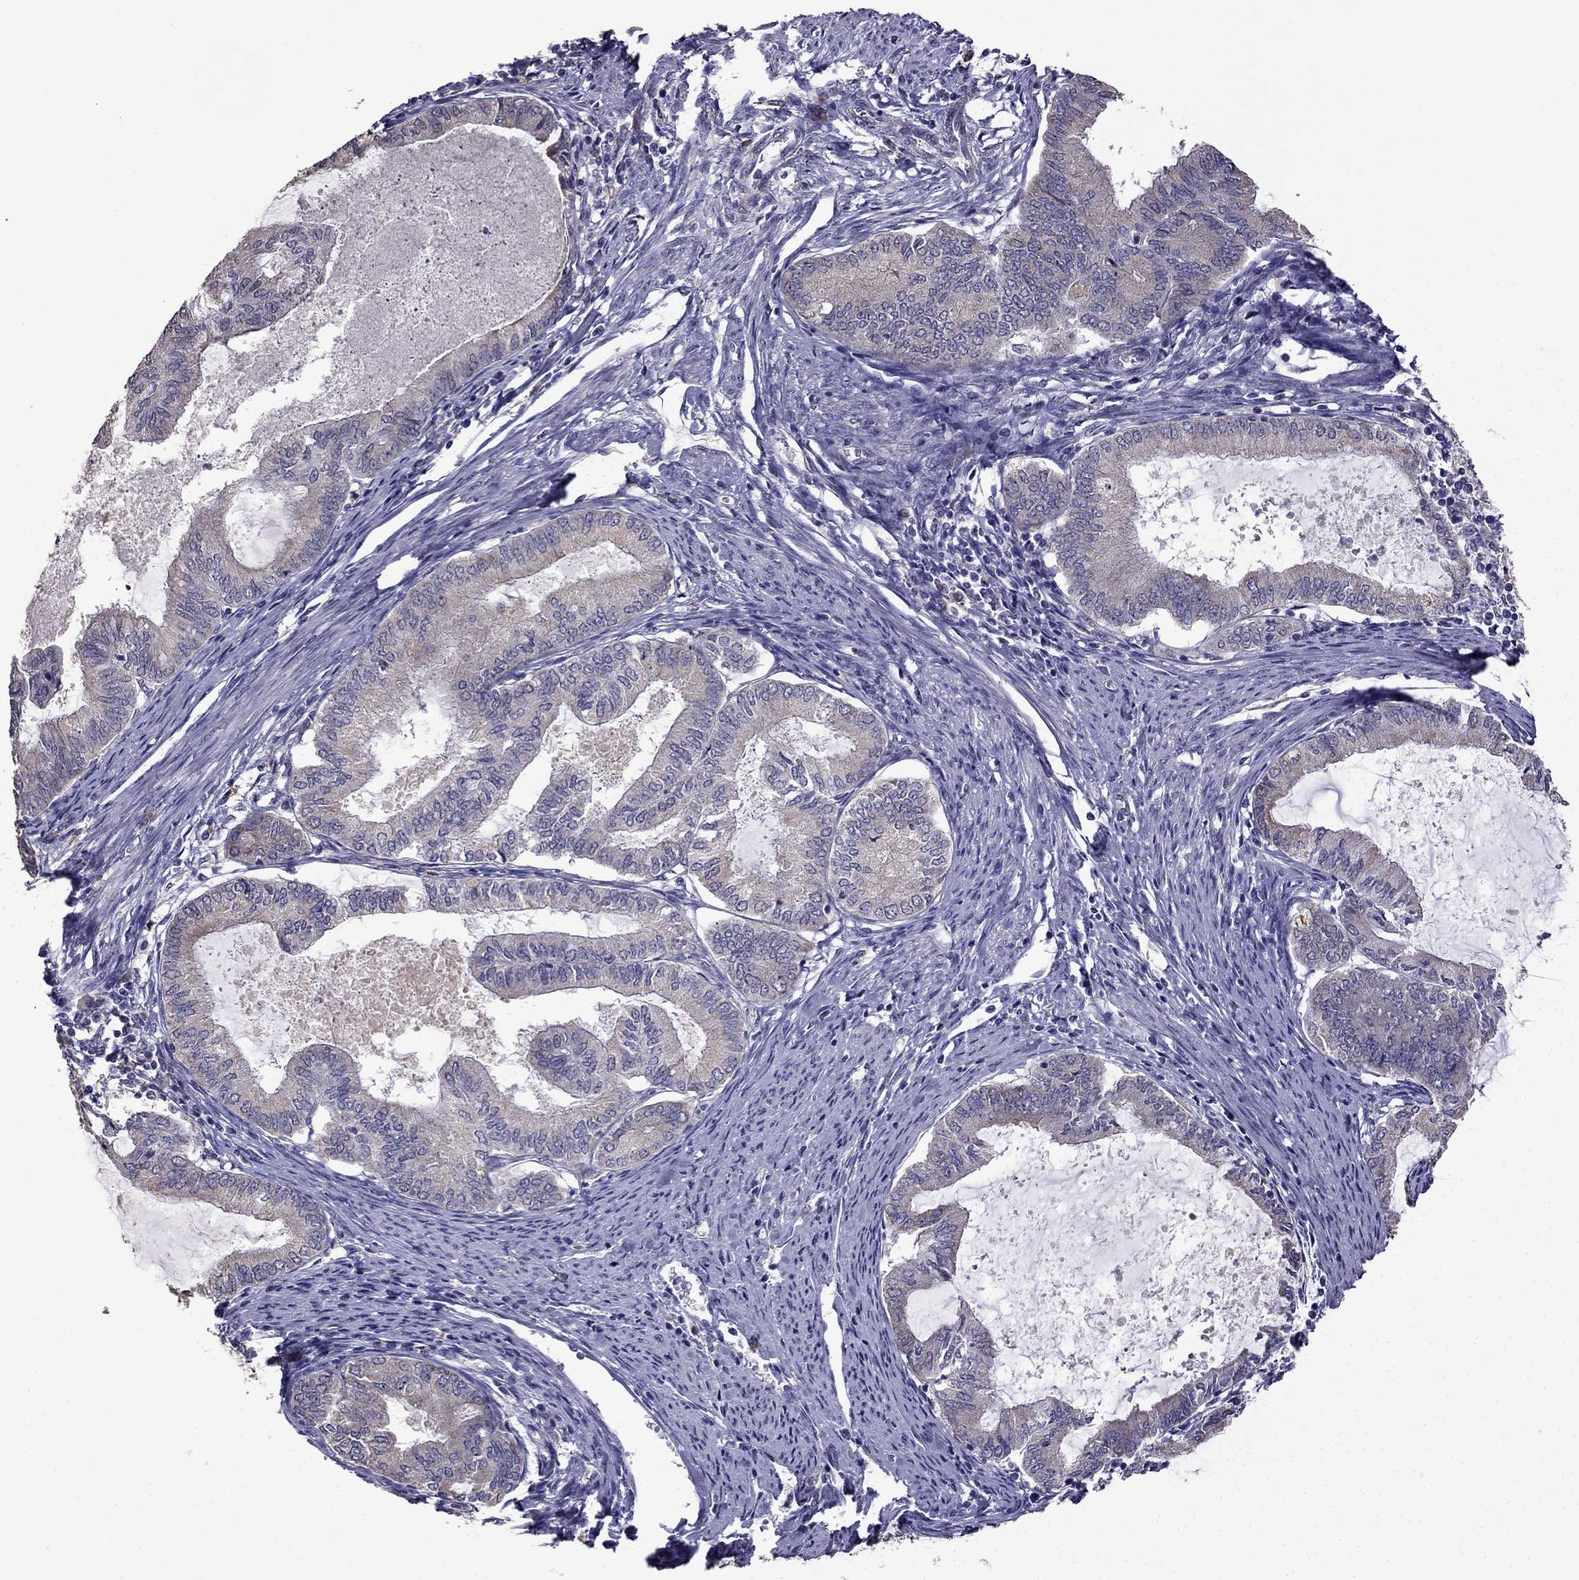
{"staining": {"intensity": "negative", "quantity": "none", "location": "none"}, "tissue": "endometrial cancer", "cell_type": "Tumor cells", "image_type": "cancer", "snomed": [{"axis": "morphology", "description": "Adenocarcinoma, NOS"}, {"axis": "topography", "description": "Endometrium"}], "caption": "Tumor cells show no significant protein staining in endometrial cancer.", "gene": "CDH9", "patient": {"sex": "female", "age": 86}}